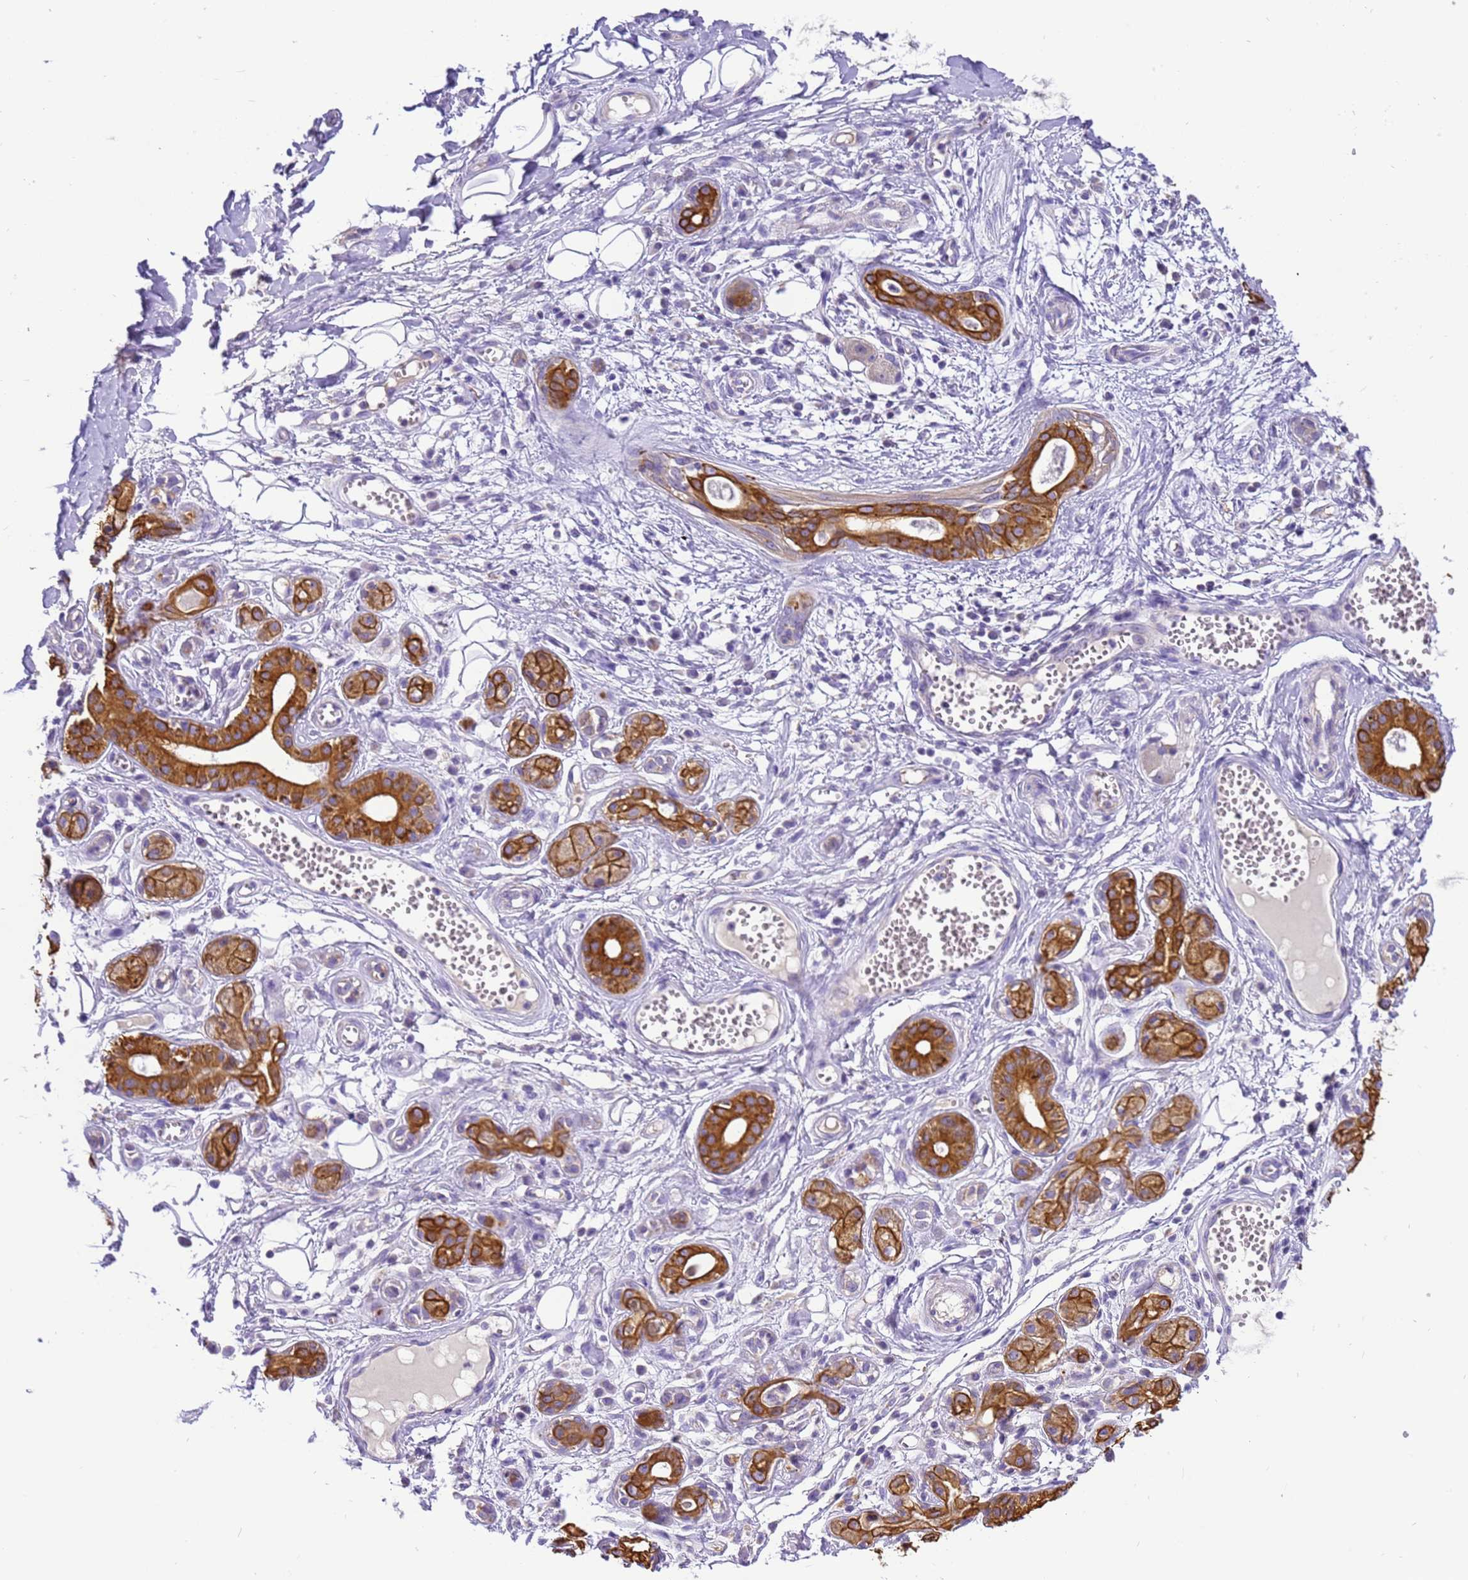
{"staining": {"intensity": "negative", "quantity": "none", "location": "none"}, "tissue": "adipose tissue", "cell_type": "Adipocytes", "image_type": "normal", "snomed": [{"axis": "morphology", "description": "Normal tissue, NOS"}, {"axis": "morphology", "description": "Inflammation, NOS"}, {"axis": "topography", "description": "Salivary gland"}, {"axis": "topography", "description": "Peripheral nerve tissue"}], "caption": "A high-resolution photomicrograph shows immunohistochemistry (IHC) staining of benign adipose tissue, which displays no significant positivity in adipocytes. (DAB (3,3'-diaminobenzidine) immunohistochemistry, high magnification).", "gene": "PIEZO2", "patient": {"sex": "female", "age": 75}}